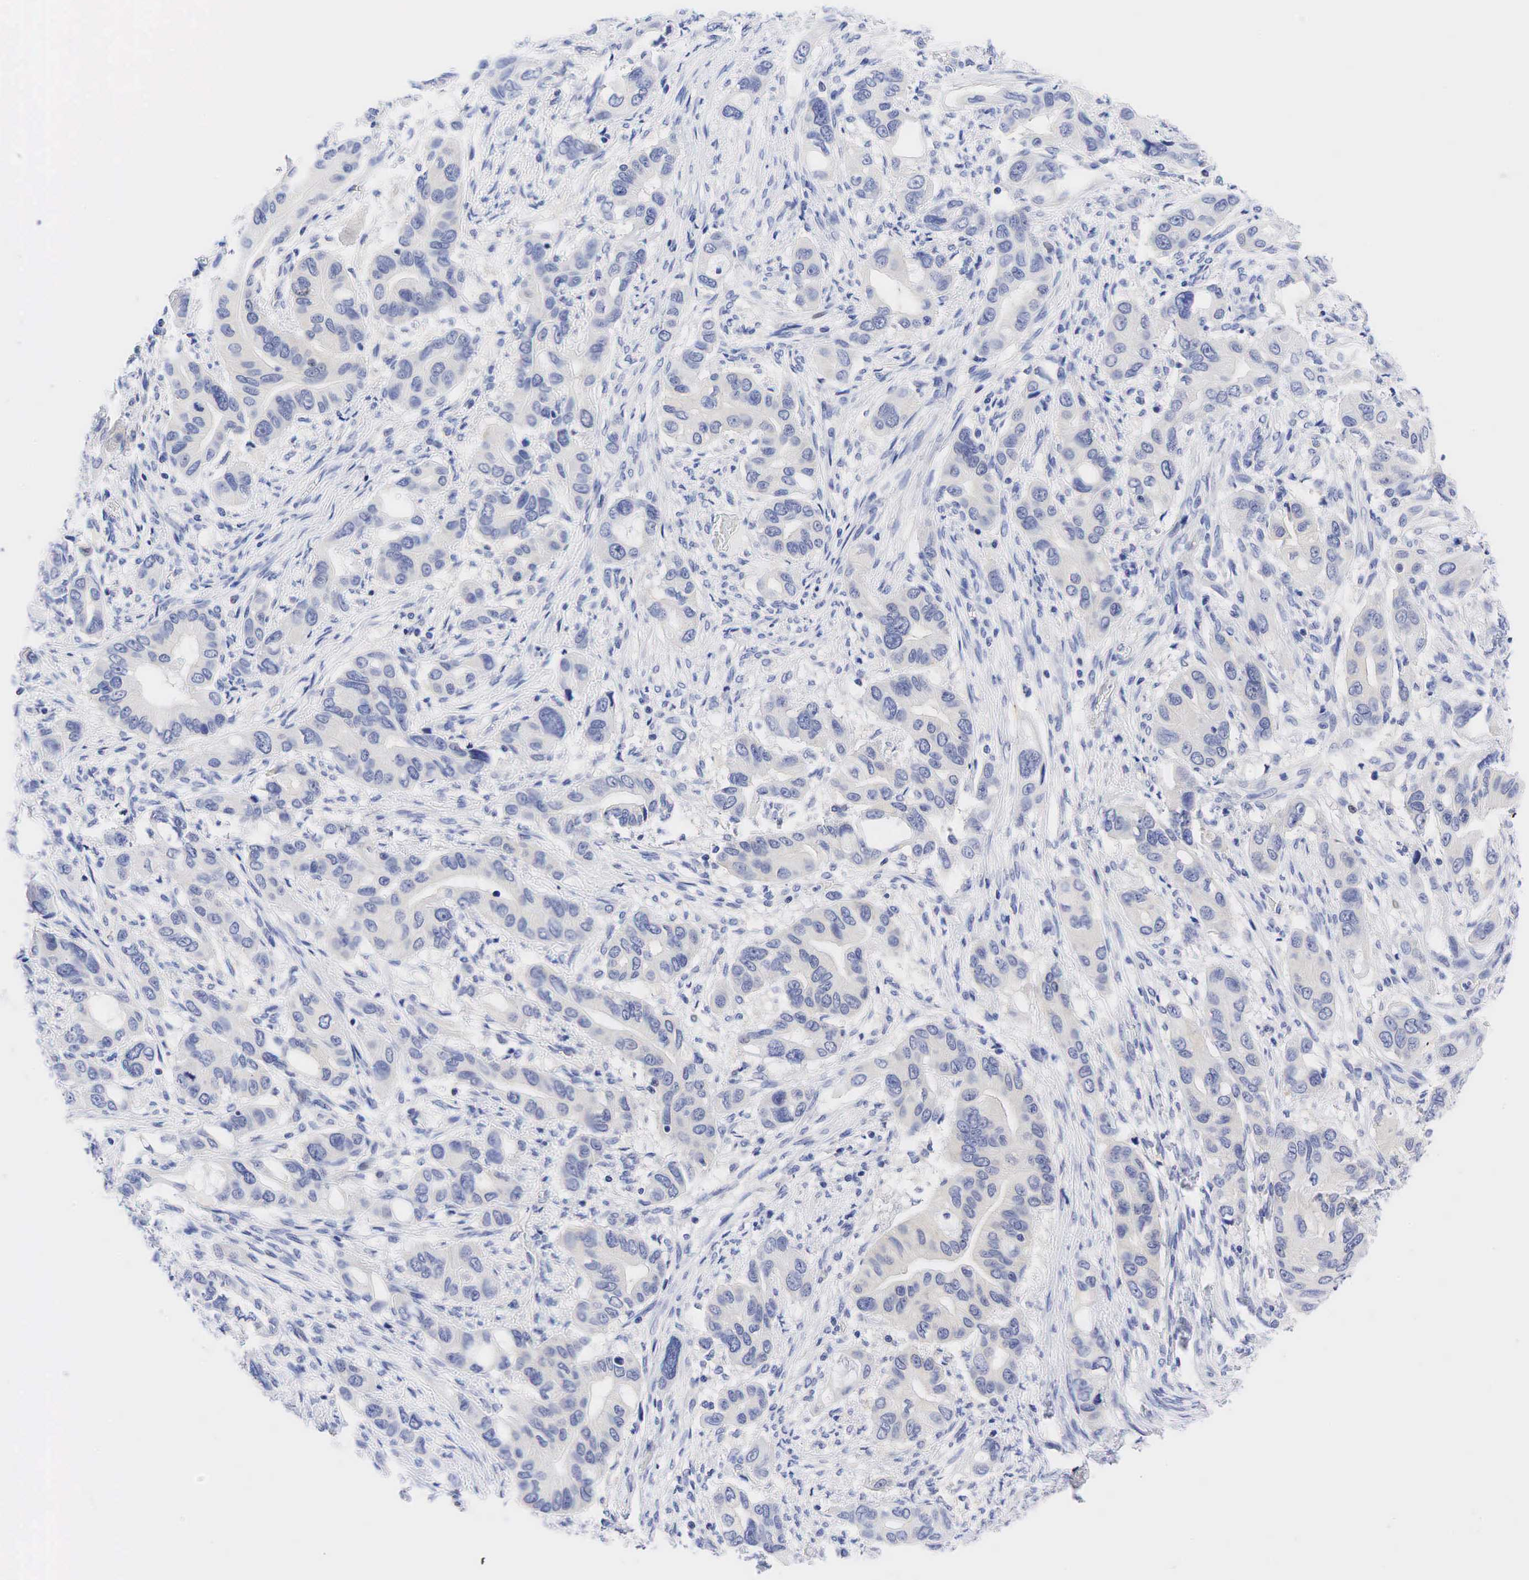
{"staining": {"intensity": "negative", "quantity": "none", "location": "none"}, "tissue": "stomach cancer", "cell_type": "Tumor cells", "image_type": "cancer", "snomed": [{"axis": "morphology", "description": "Adenocarcinoma, NOS"}, {"axis": "topography", "description": "Stomach, upper"}], "caption": "A high-resolution photomicrograph shows immunohistochemistry staining of adenocarcinoma (stomach), which displays no significant positivity in tumor cells. The staining is performed using DAB (3,3'-diaminobenzidine) brown chromogen with nuclei counter-stained in using hematoxylin.", "gene": "AR", "patient": {"sex": "male", "age": 47}}